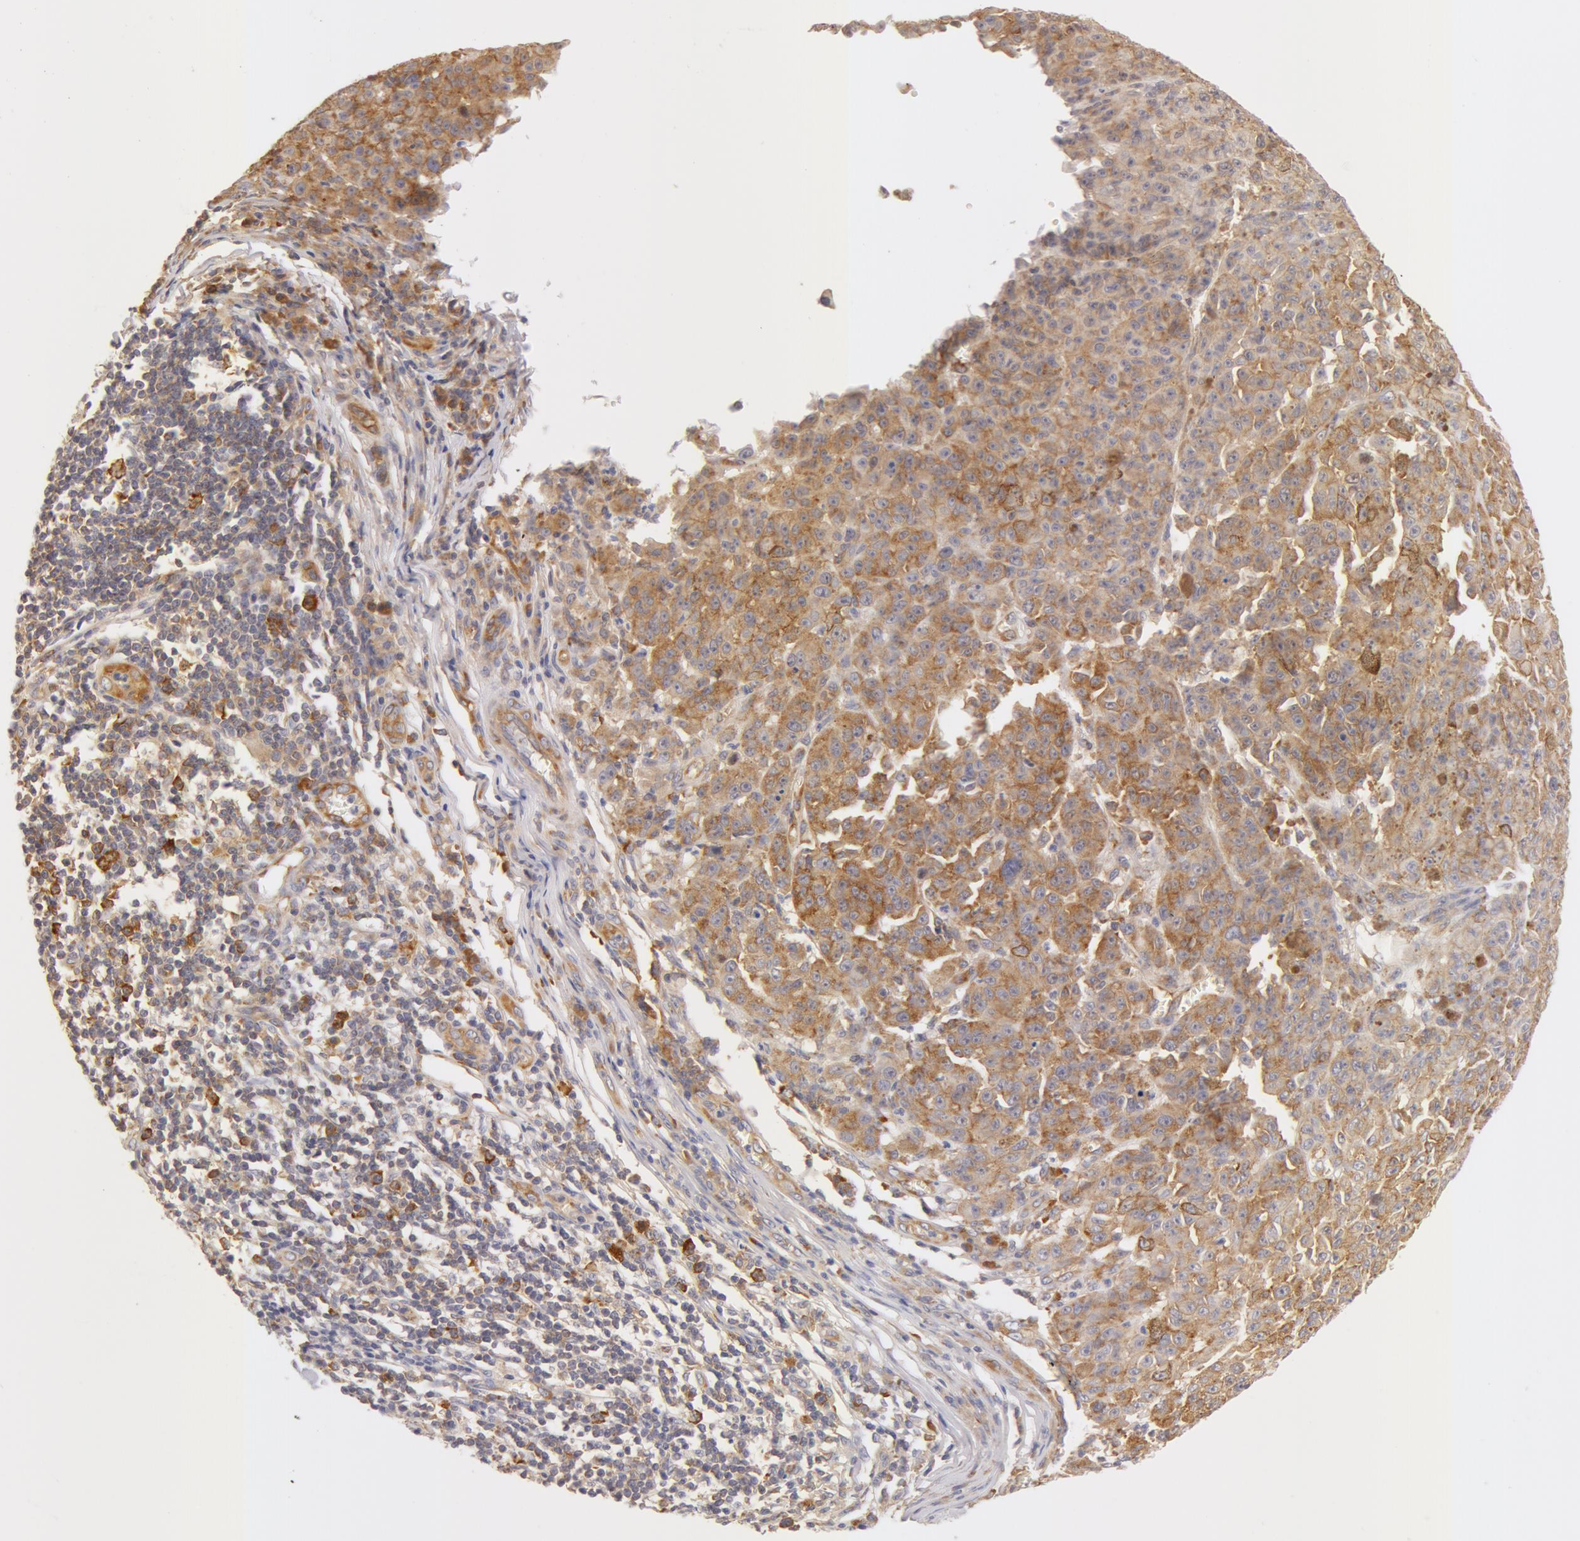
{"staining": {"intensity": "weak", "quantity": ">75%", "location": "cytoplasmic/membranous"}, "tissue": "melanoma", "cell_type": "Tumor cells", "image_type": "cancer", "snomed": [{"axis": "morphology", "description": "Malignant melanoma, NOS"}, {"axis": "topography", "description": "Skin"}], "caption": "Immunohistochemistry (IHC) staining of malignant melanoma, which demonstrates low levels of weak cytoplasmic/membranous positivity in about >75% of tumor cells indicating weak cytoplasmic/membranous protein positivity. The staining was performed using DAB (3,3'-diaminobenzidine) (brown) for protein detection and nuclei were counterstained in hematoxylin (blue).", "gene": "DDX3Y", "patient": {"sex": "male", "age": 64}}